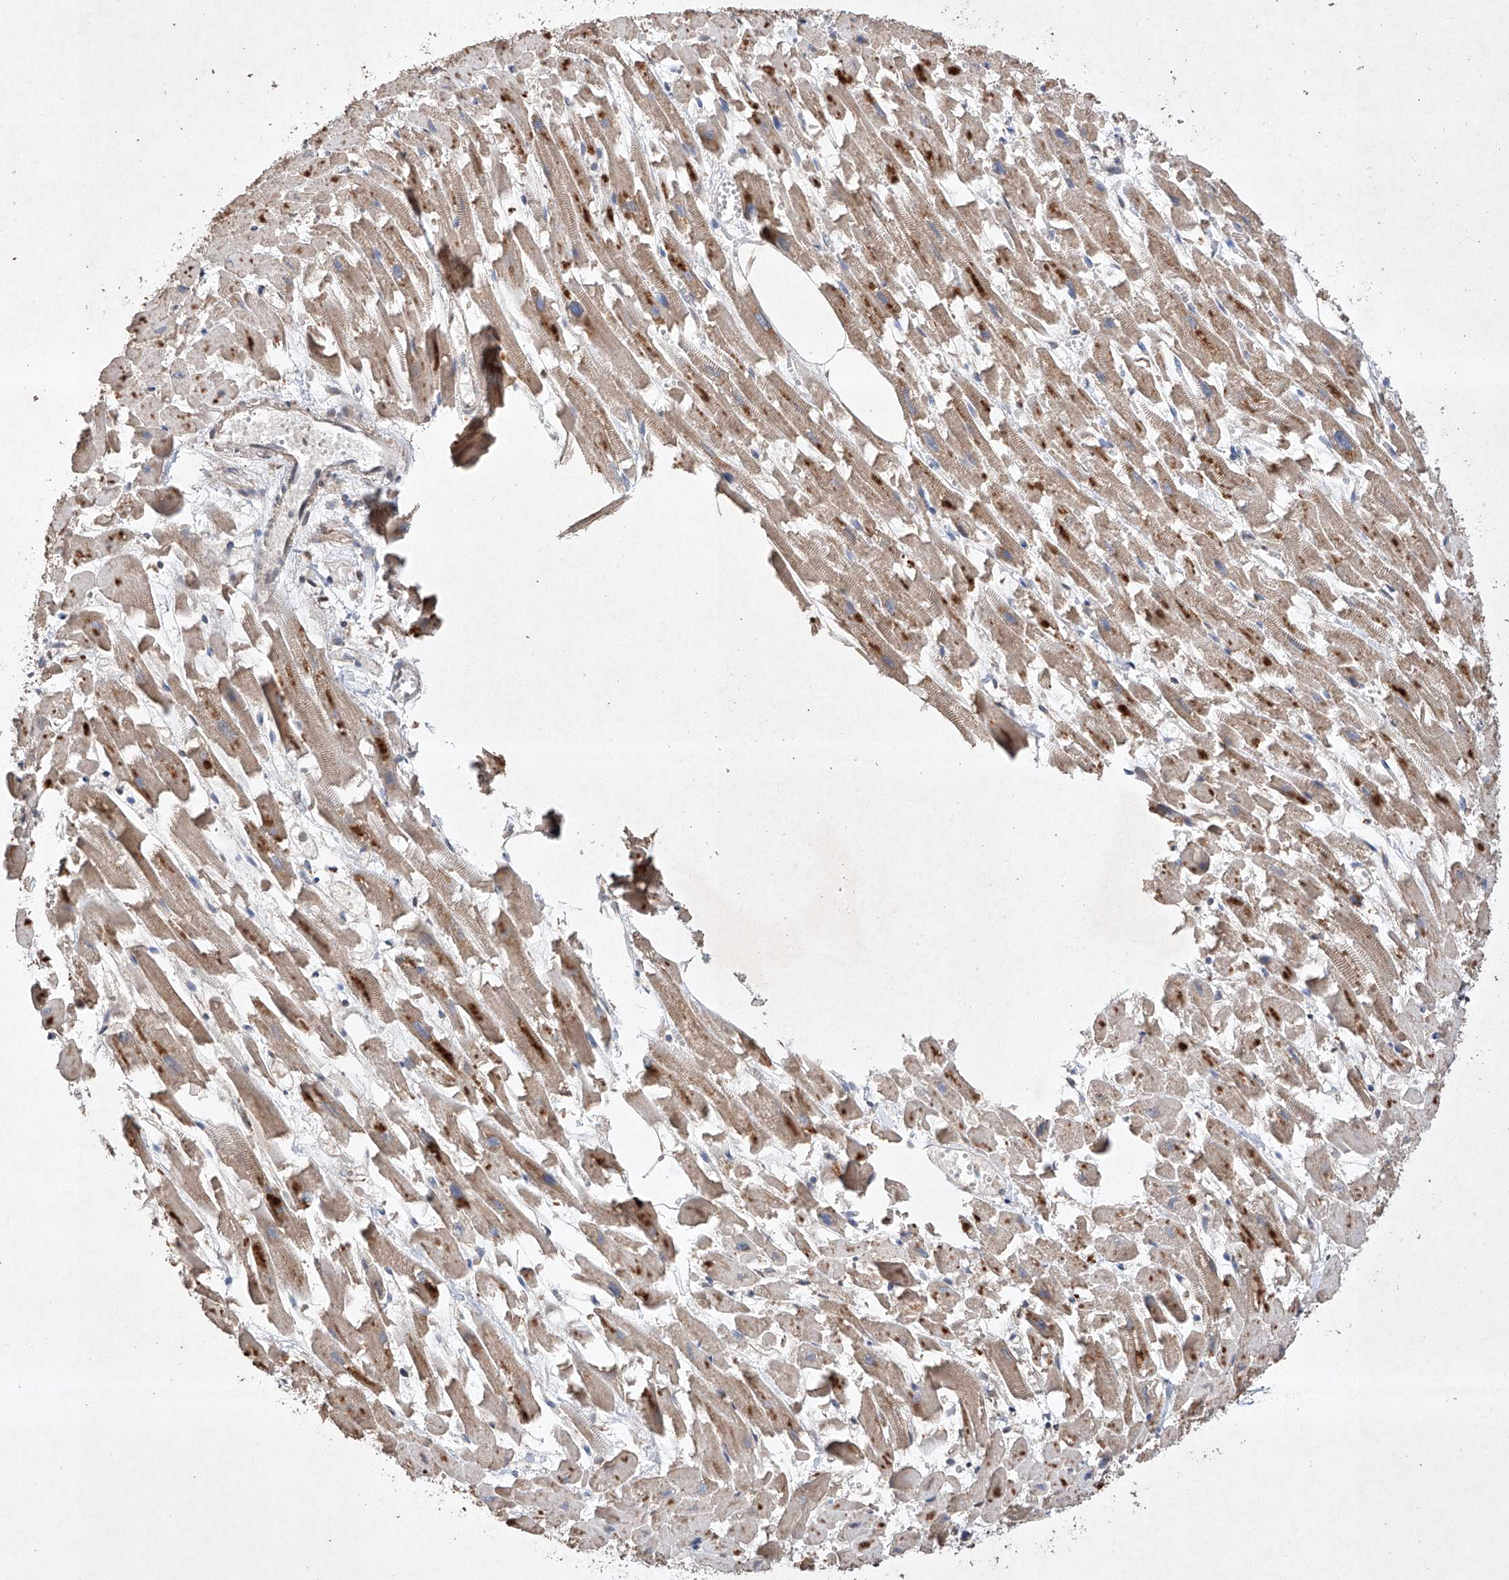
{"staining": {"intensity": "moderate", "quantity": ">75%", "location": "cytoplasmic/membranous"}, "tissue": "heart muscle", "cell_type": "Cardiomyocytes", "image_type": "normal", "snomed": [{"axis": "morphology", "description": "Normal tissue, NOS"}, {"axis": "topography", "description": "Heart"}], "caption": "Immunohistochemical staining of normal heart muscle displays >75% levels of moderate cytoplasmic/membranous protein staining in about >75% of cardiomyocytes.", "gene": "LURAP1", "patient": {"sex": "female", "age": 64}}